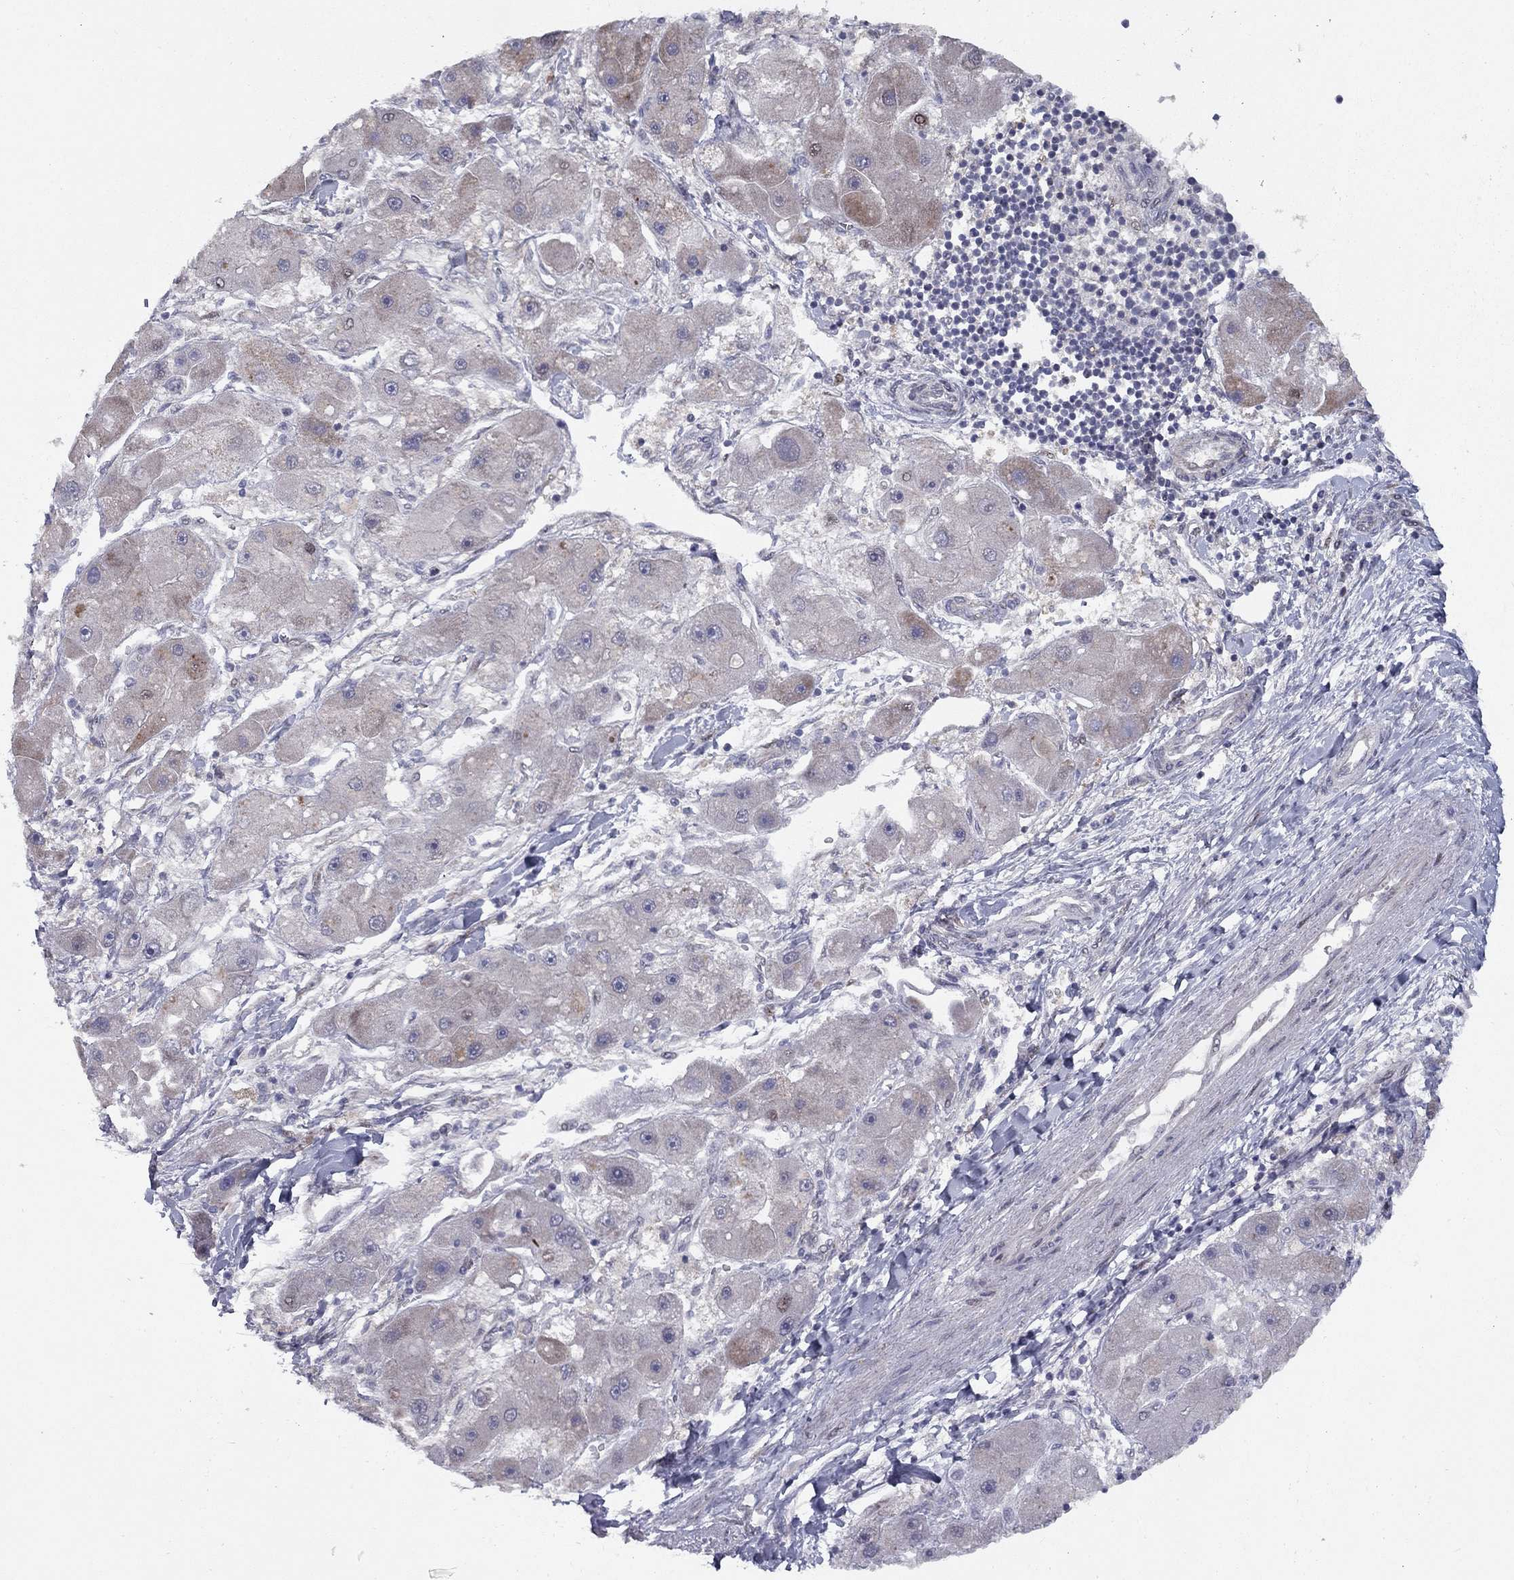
{"staining": {"intensity": "weak", "quantity": "<25%", "location": "cytoplasmic/membranous"}, "tissue": "liver cancer", "cell_type": "Tumor cells", "image_type": "cancer", "snomed": [{"axis": "morphology", "description": "Carcinoma, Hepatocellular, NOS"}, {"axis": "topography", "description": "Liver"}], "caption": "An IHC image of liver cancer is shown. There is no staining in tumor cells of liver cancer. (Brightfield microscopy of DAB IHC at high magnification).", "gene": "DUSP7", "patient": {"sex": "male", "age": 24}}